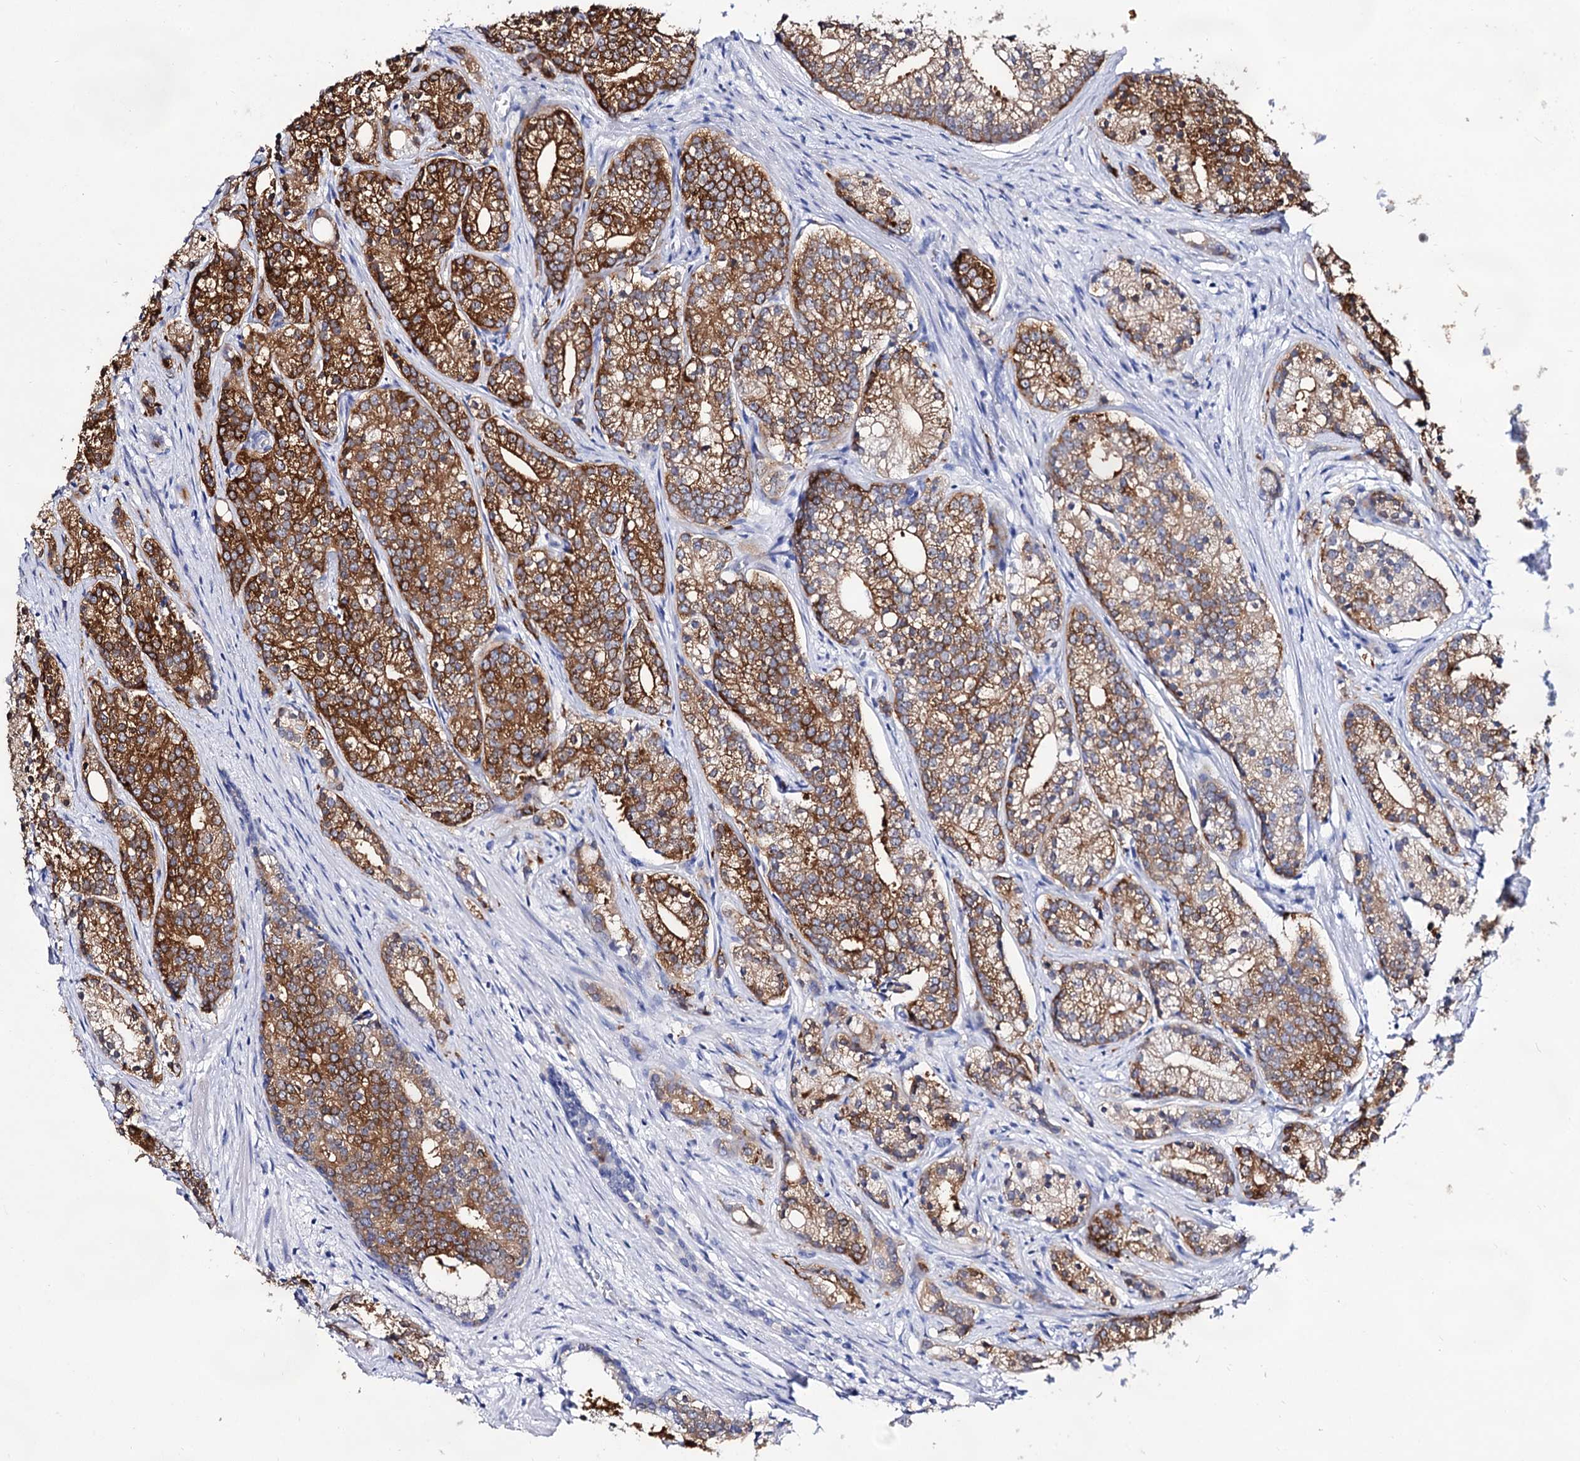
{"staining": {"intensity": "strong", "quantity": ">75%", "location": "cytoplasmic/membranous"}, "tissue": "prostate cancer", "cell_type": "Tumor cells", "image_type": "cancer", "snomed": [{"axis": "morphology", "description": "Adenocarcinoma, Low grade"}, {"axis": "topography", "description": "Prostate"}], "caption": "Prostate cancer (low-grade adenocarcinoma) stained with immunohistochemistry demonstrates strong cytoplasmic/membranous expression in about >75% of tumor cells.", "gene": "ARFIP2", "patient": {"sex": "male", "age": 71}}